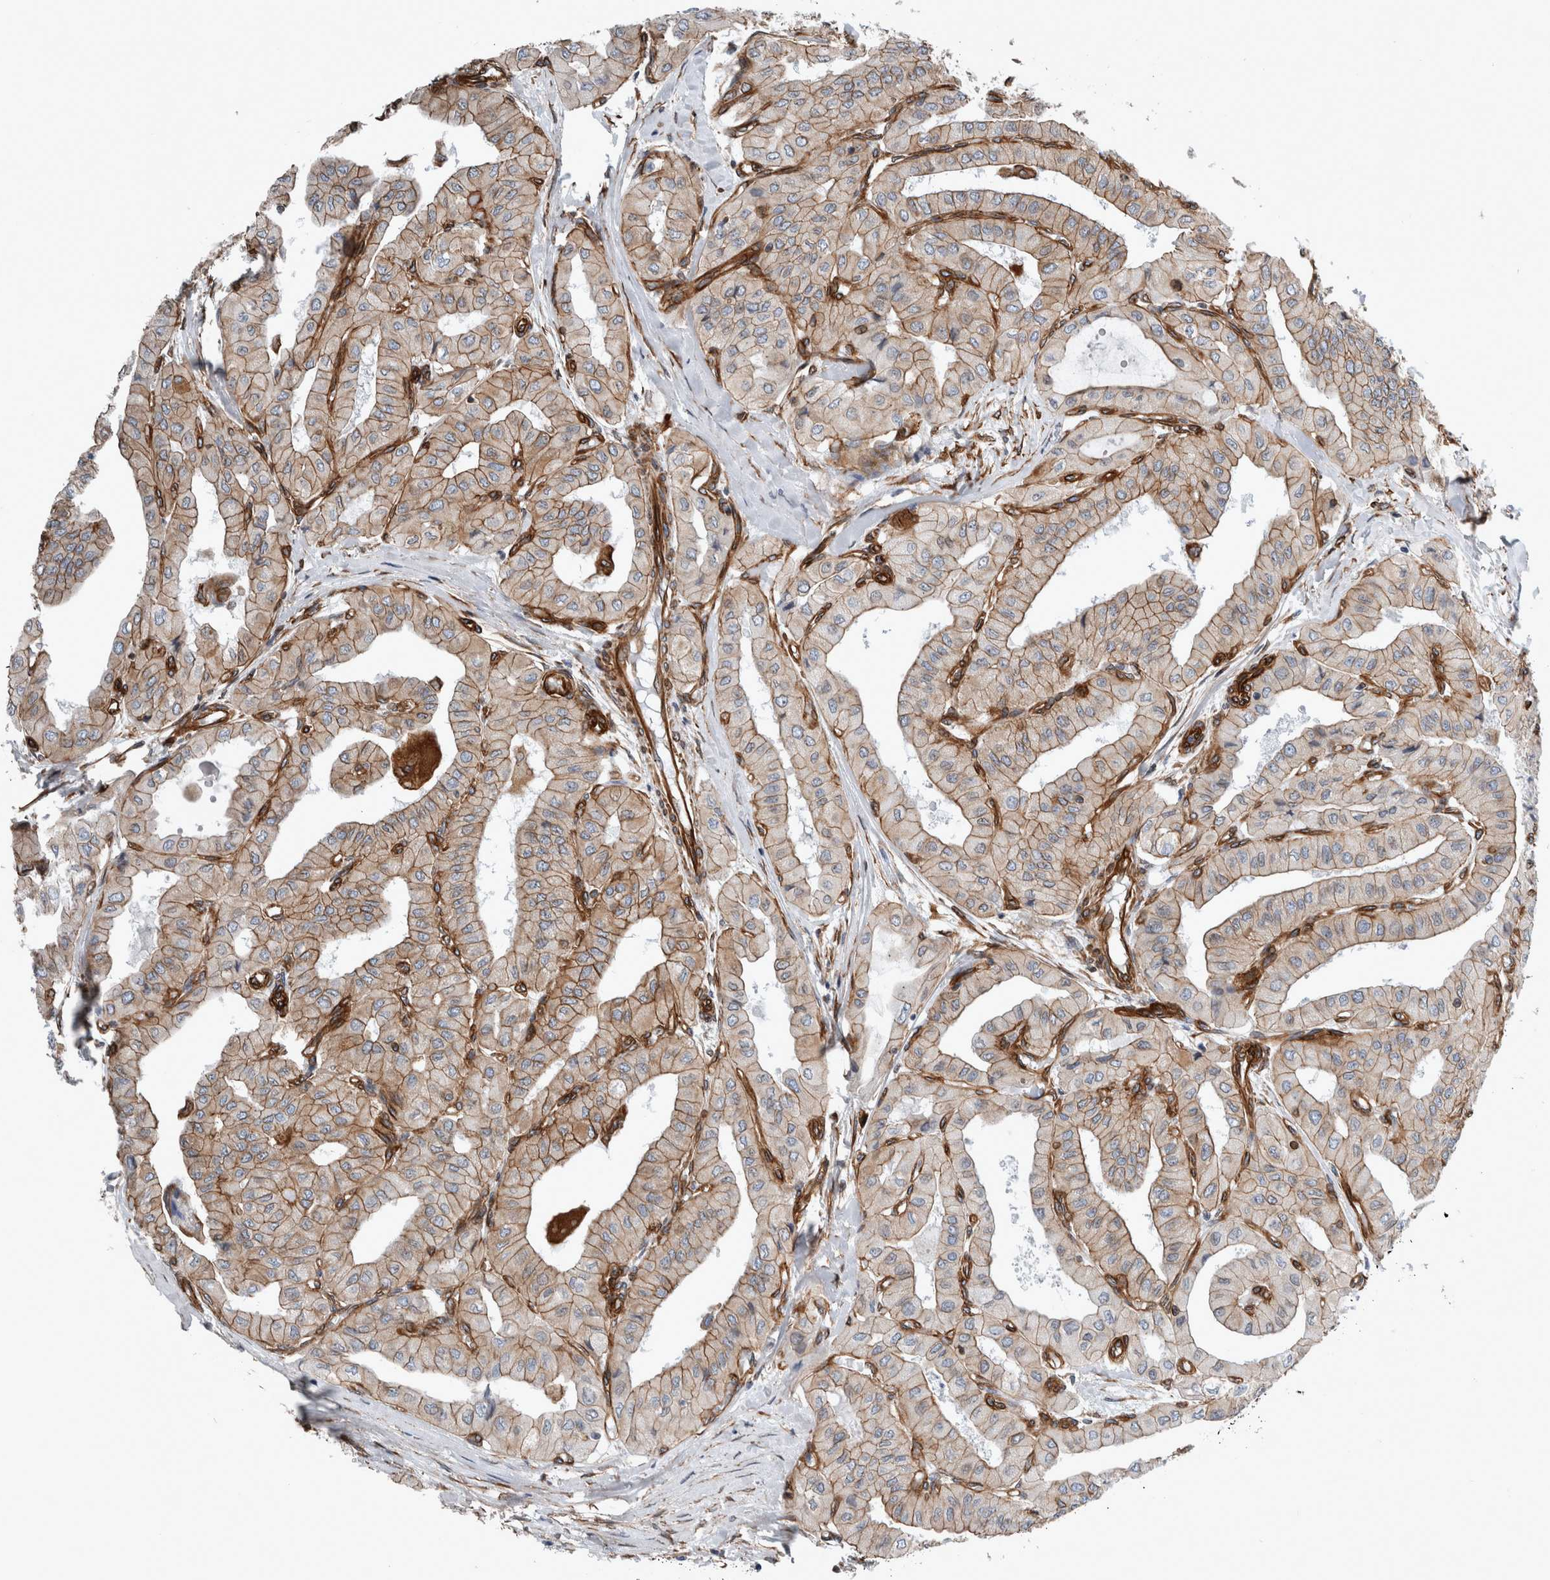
{"staining": {"intensity": "moderate", "quantity": ">75%", "location": "cytoplasmic/membranous"}, "tissue": "thyroid cancer", "cell_type": "Tumor cells", "image_type": "cancer", "snomed": [{"axis": "morphology", "description": "Papillary adenocarcinoma, NOS"}, {"axis": "topography", "description": "Thyroid gland"}], "caption": "Tumor cells display medium levels of moderate cytoplasmic/membranous positivity in approximately >75% of cells in human papillary adenocarcinoma (thyroid).", "gene": "PLEC", "patient": {"sex": "female", "age": 59}}